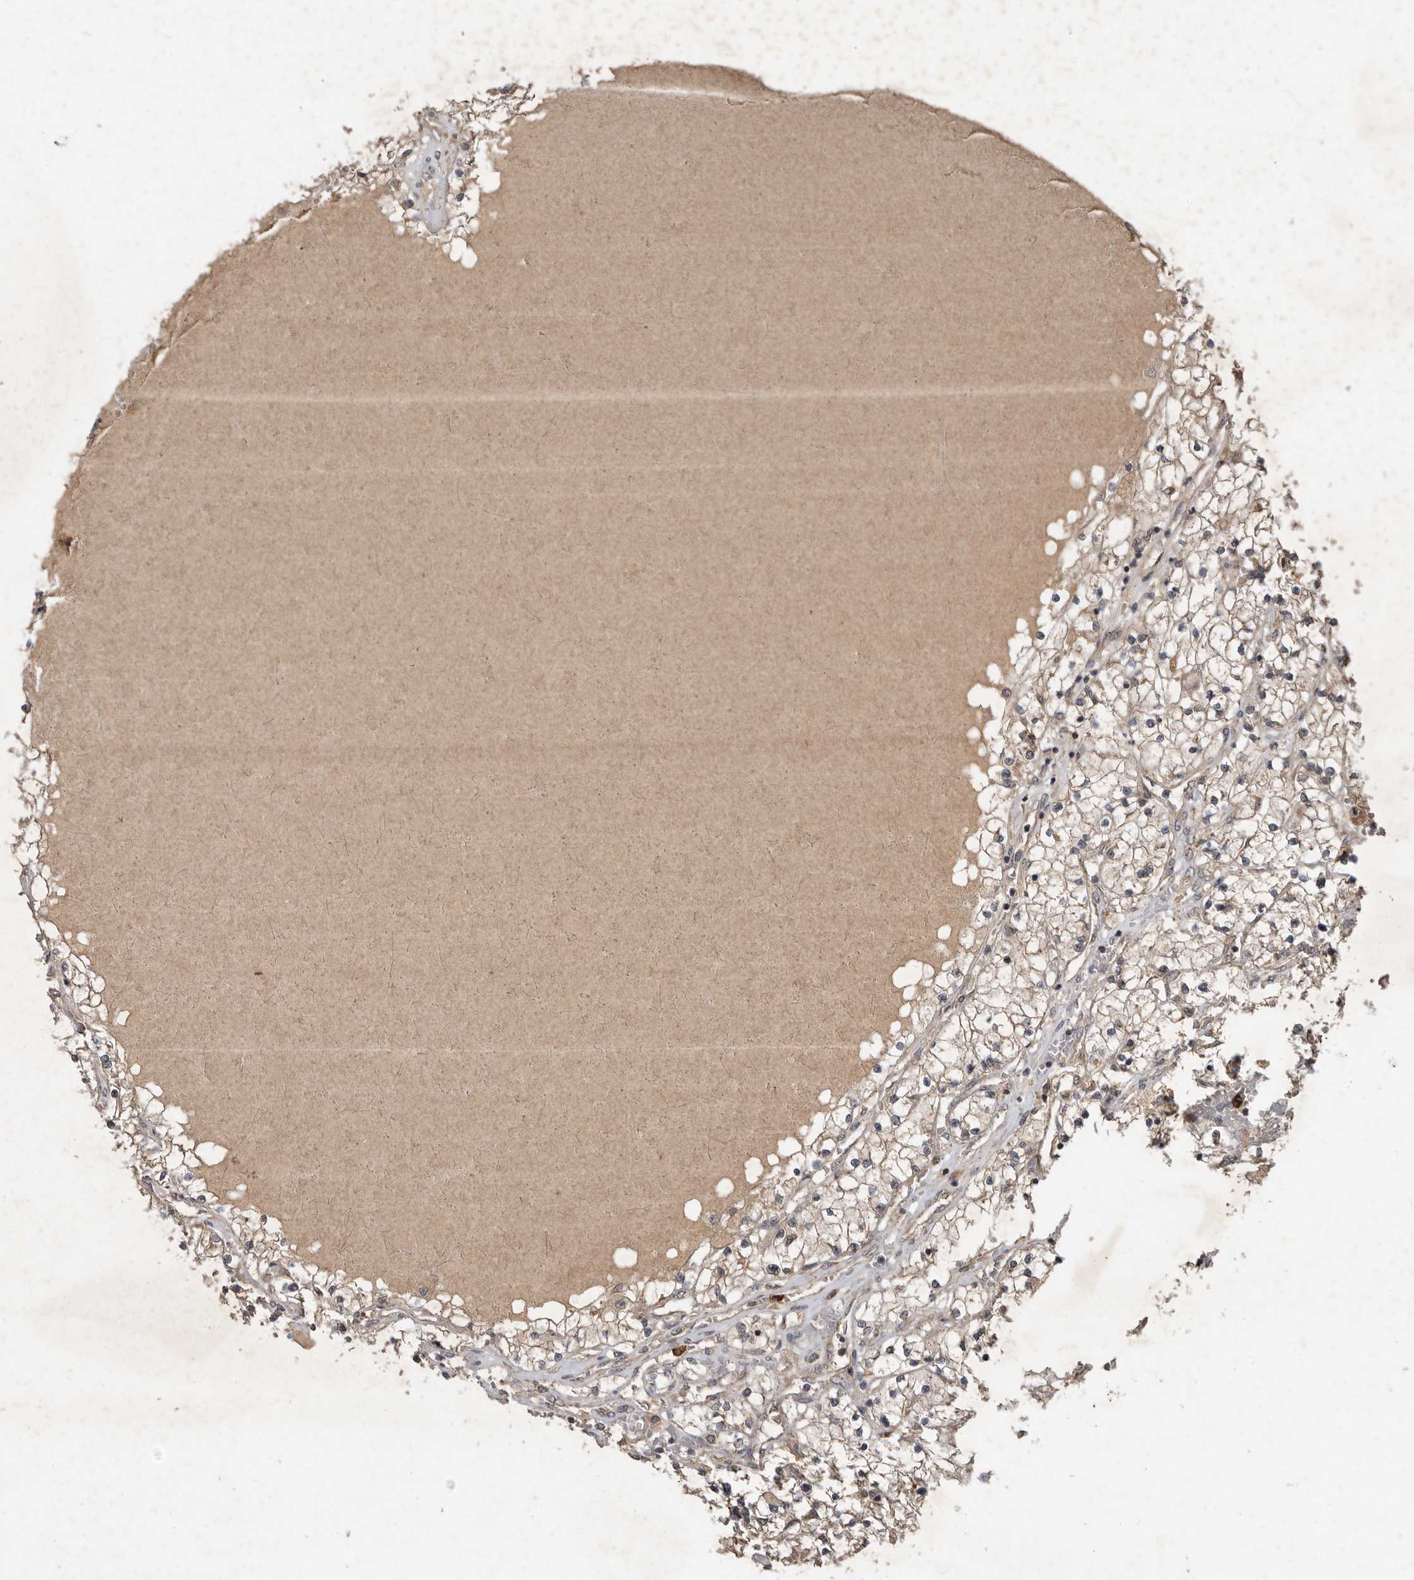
{"staining": {"intensity": "weak", "quantity": ">75%", "location": "cytoplasmic/membranous"}, "tissue": "renal cancer", "cell_type": "Tumor cells", "image_type": "cancer", "snomed": [{"axis": "morphology", "description": "Normal tissue, NOS"}, {"axis": "morphology", "description": "Adenocarcinoma, NOS"}, {"axis": "topography", "description": "Kidney"}], "caption": "Immunohistochemical staining of renal cancer exhibits low levels of weak cytoplasmic/membranous protein expression in approximately >75% of tumor cells.", "gene": "KIF26B", "patient": {"sex": "male", "age": 68}}